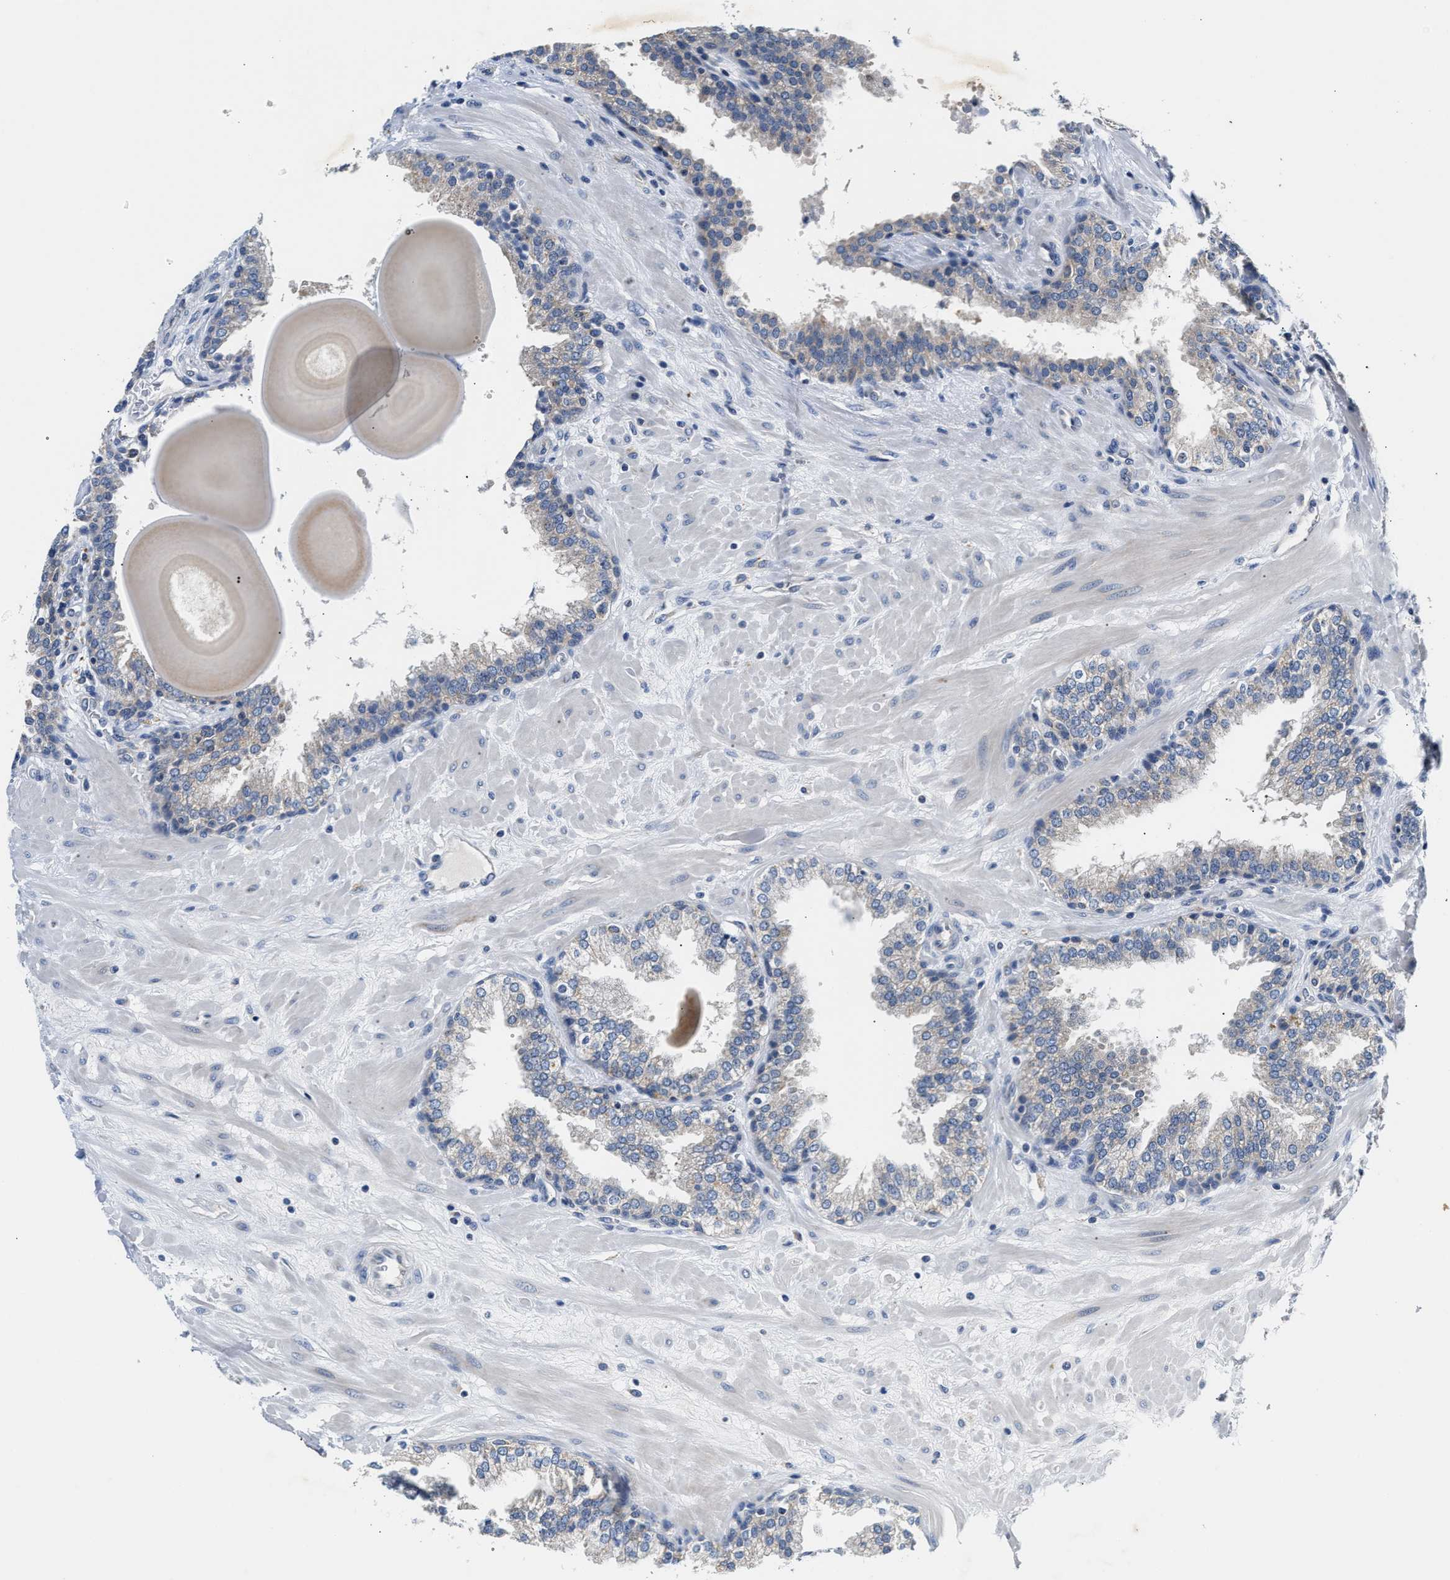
{"staining": {"intensity": "strong", "quantity": "<25%", "location": "cytoplasmic/membranous"}, "tissue": "prostate", "cell_type": "Glandular cells", "image_type": "normal", "snomed": [{"axis": "morphology", "description": "Normal tissue, NOS"}, {"axis": "topography", "description": "Prostate"}], "caption": "Immunohistochemistry (IHC) image of benign prostate: prostate stained using immunohistochemistry displays medium levels of strong protein expression localized specifically in the cytoplasmic/membranous of glandular cells, appearing as a cytoplasmic/membranous brown color.", "gene": "FAM185A", "patient": {"sex": "male", "age": 51}}